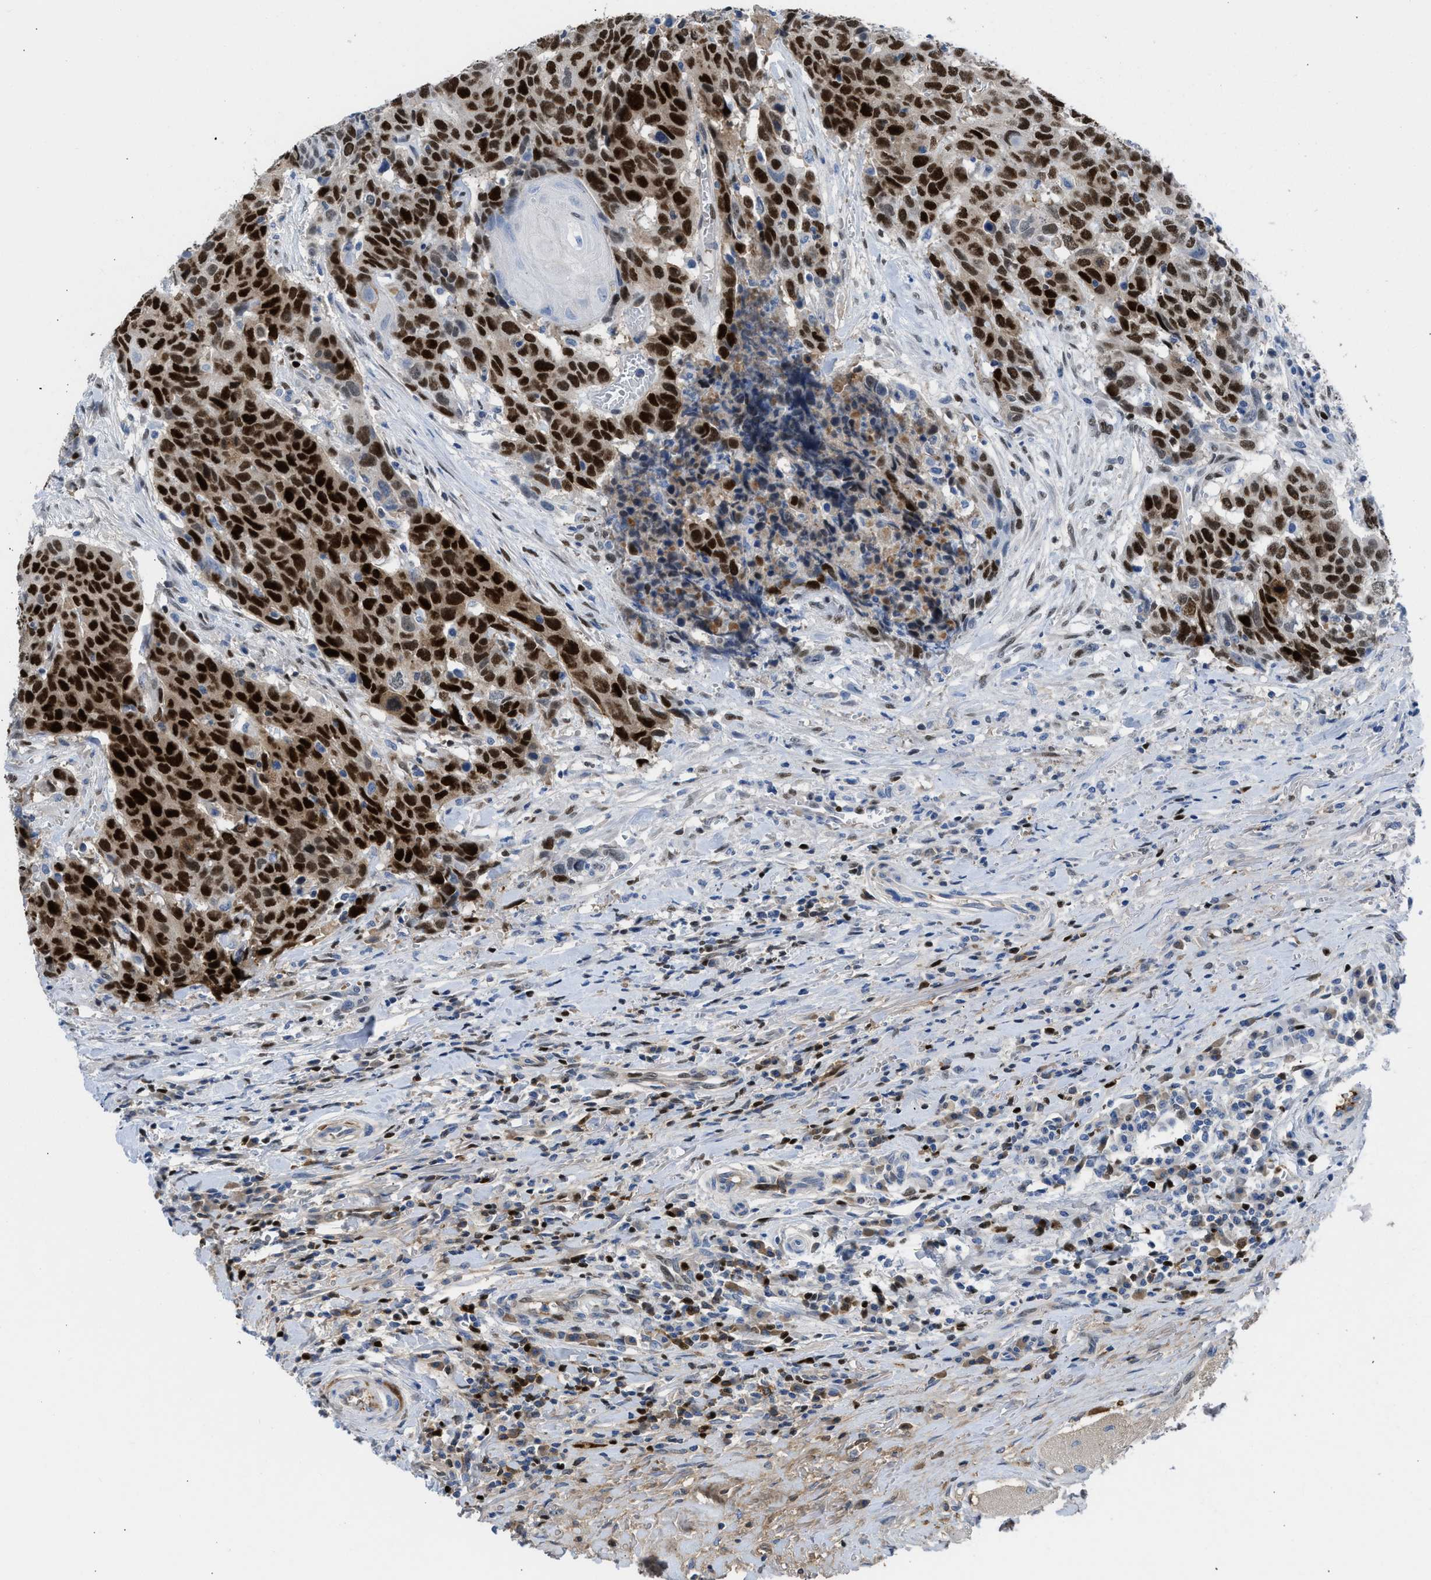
{"staining": {"intensity": "strong", "quantity": ">75%", "location": "nuclear"}, "tissue": "head and neck cancer", "cell_type": "Tumor cells", "image_type": "cancer", "snomed": [{"axis": "morphology", "description": "Squamous cell carcinoma, NOS"}, {"axis": "topography", "description": "Head-Neck"}], "caption": "Strong nuclear protein positivity is seen in about >75% of tumor cells in head and neck squamous cell carcinoma.", "gene": "LEF1", "patient": {"sex": "male", "age": 66}}